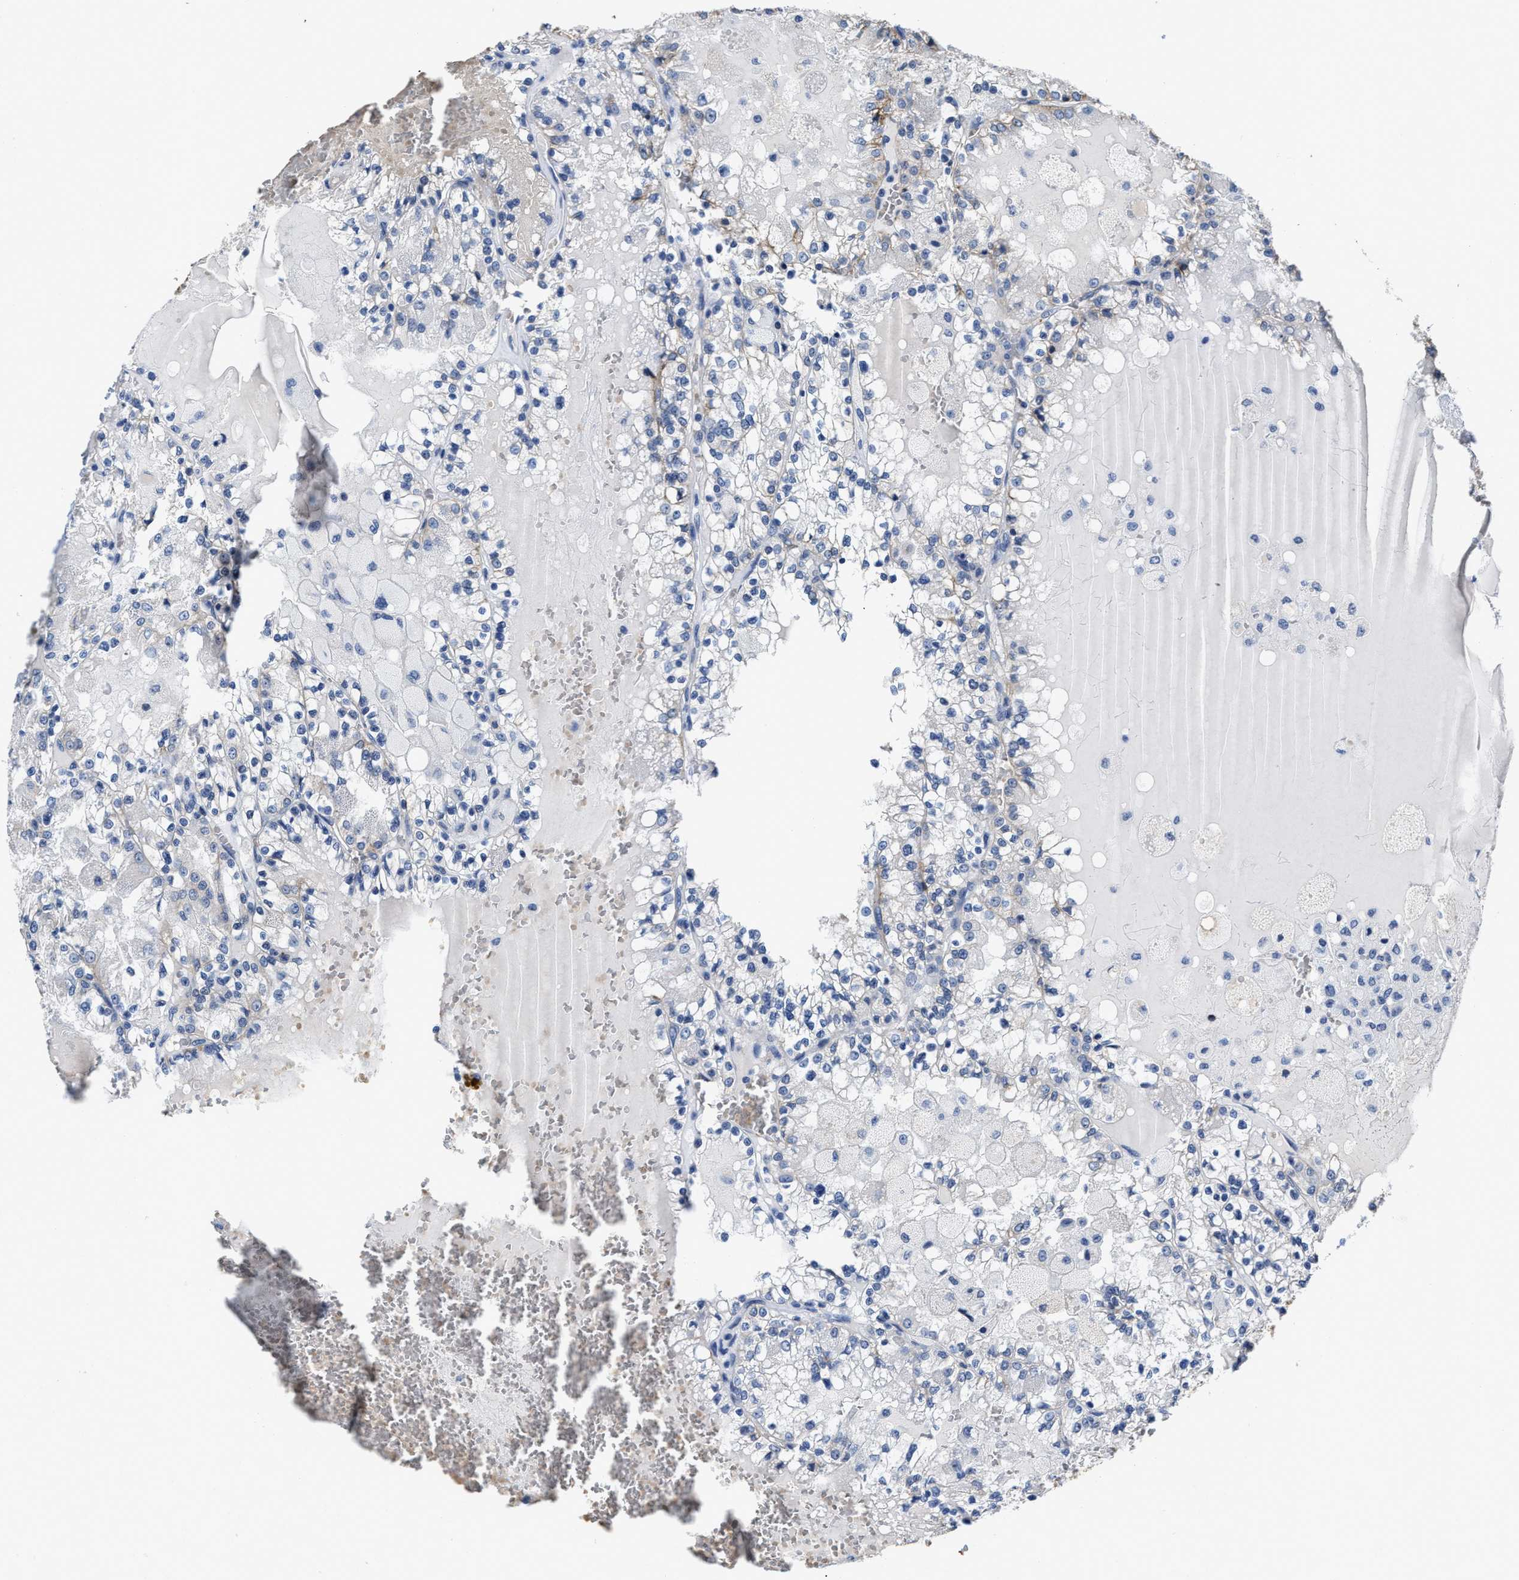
{"staining": {"intensity": "negative", "quantity": "none", "location": "none"}, "tissue": "renal cancer", "cell_type": "Tumor cells", "image_type": "cancer", "snomed": [{"axis": "morphology", "description": "Adenocarcinoma, NOS"}, {"axis": "topography", "description": "Kidney"}], "caption": "An immunohistochemistry histopathology image of renal cancer is shown. There is no staining in tumor cells of renal cancer. Nuclei are stained in blue.", "gene": "GHITM", "patient": {"sex": "female", "age": 56}}